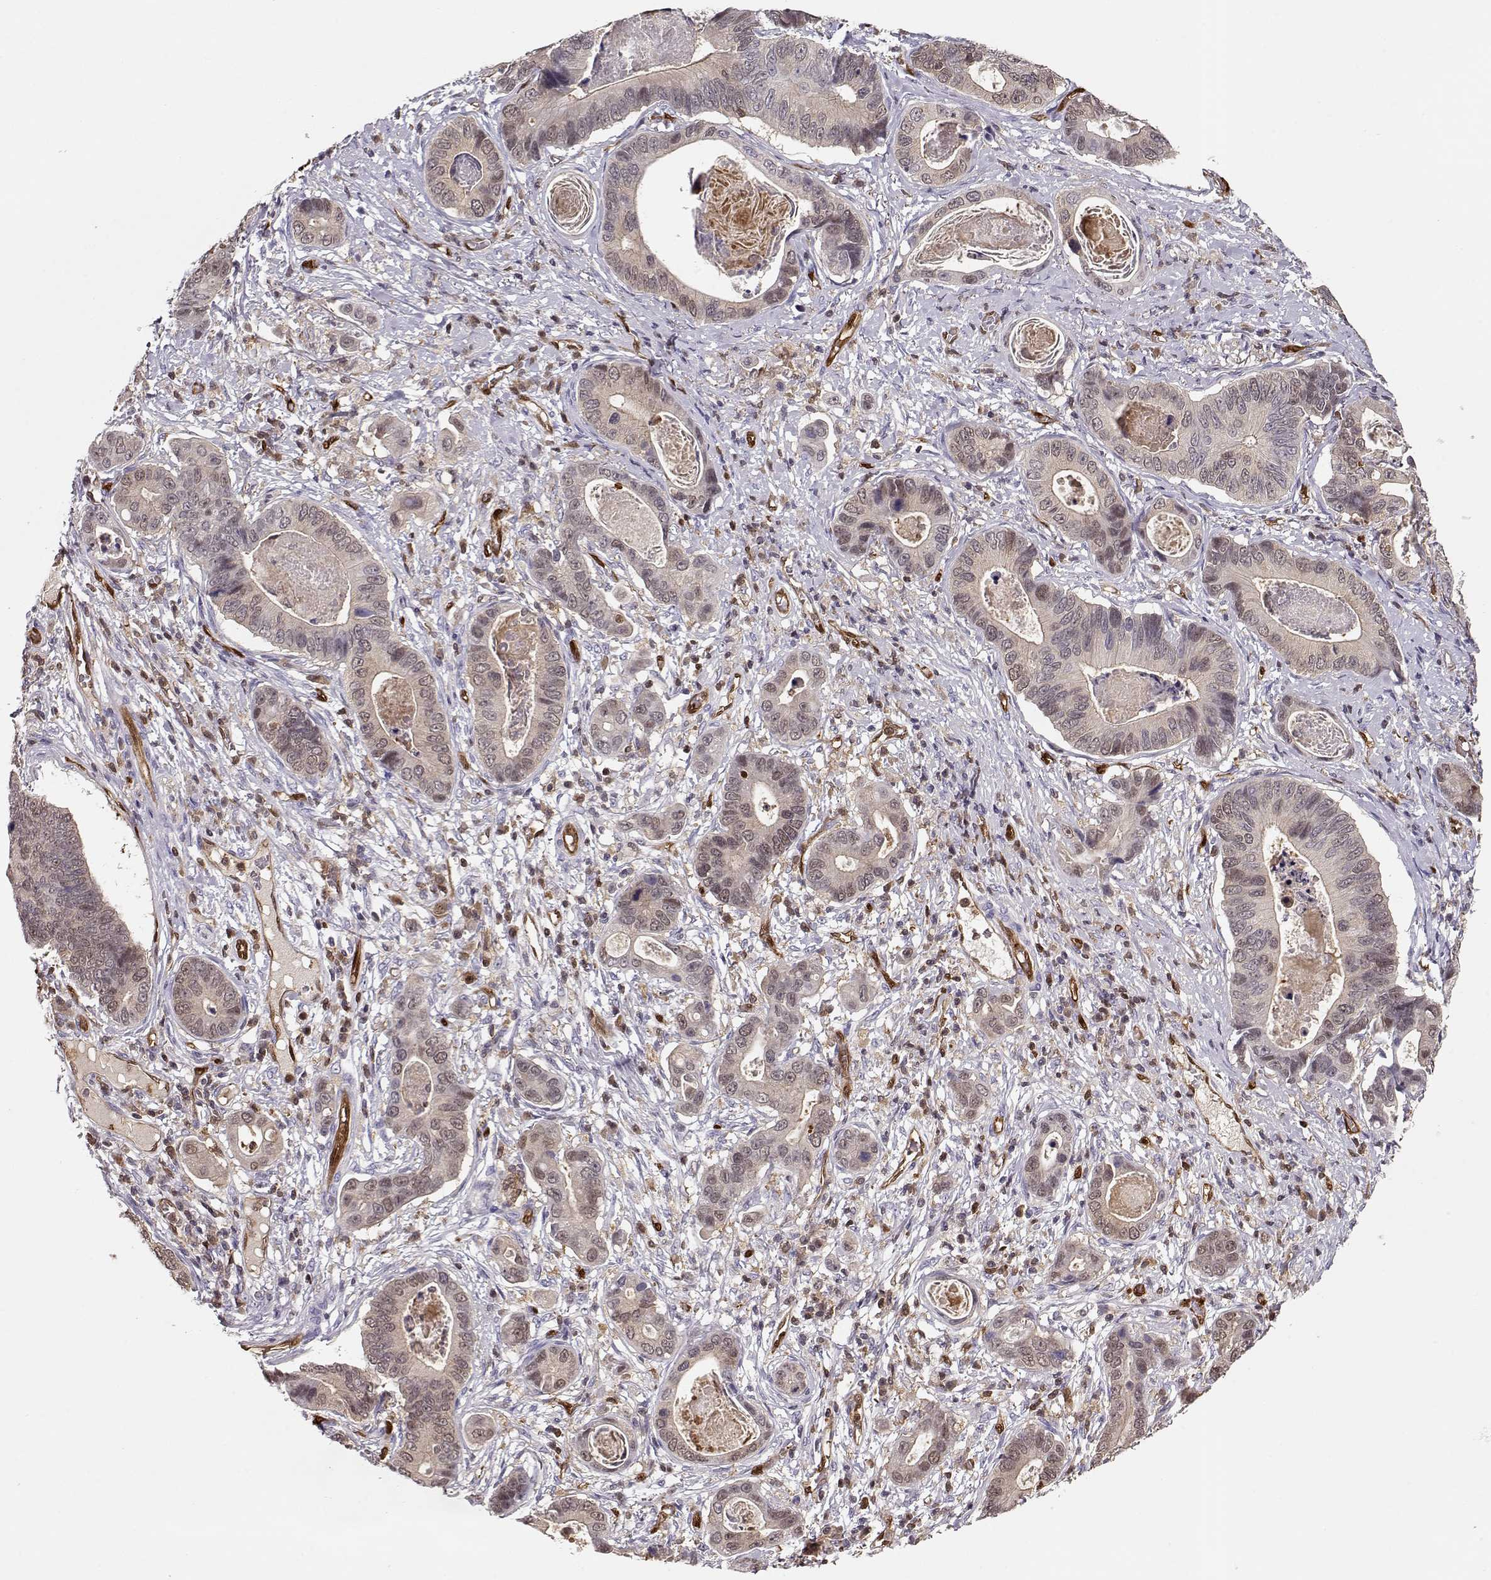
{"staining": {"intensity": "negative", "quantity": "none", "location": "none"}, "tissue": "stomach cancer", "cell_type": "Tumor cells", "image_type": "cancer", "snomed": [{"axis": "morphology", "description": "Adenocarcinoma, NOS"}, {"axis": "topography", "description": "Stomach"}], "caption": "Immunohistochemistry (IHC) of stomach adenocarcinoma exhibits no staining in tumor cells.", "gene": "PNP", "patient": {"sex": "male", "age": 84}}